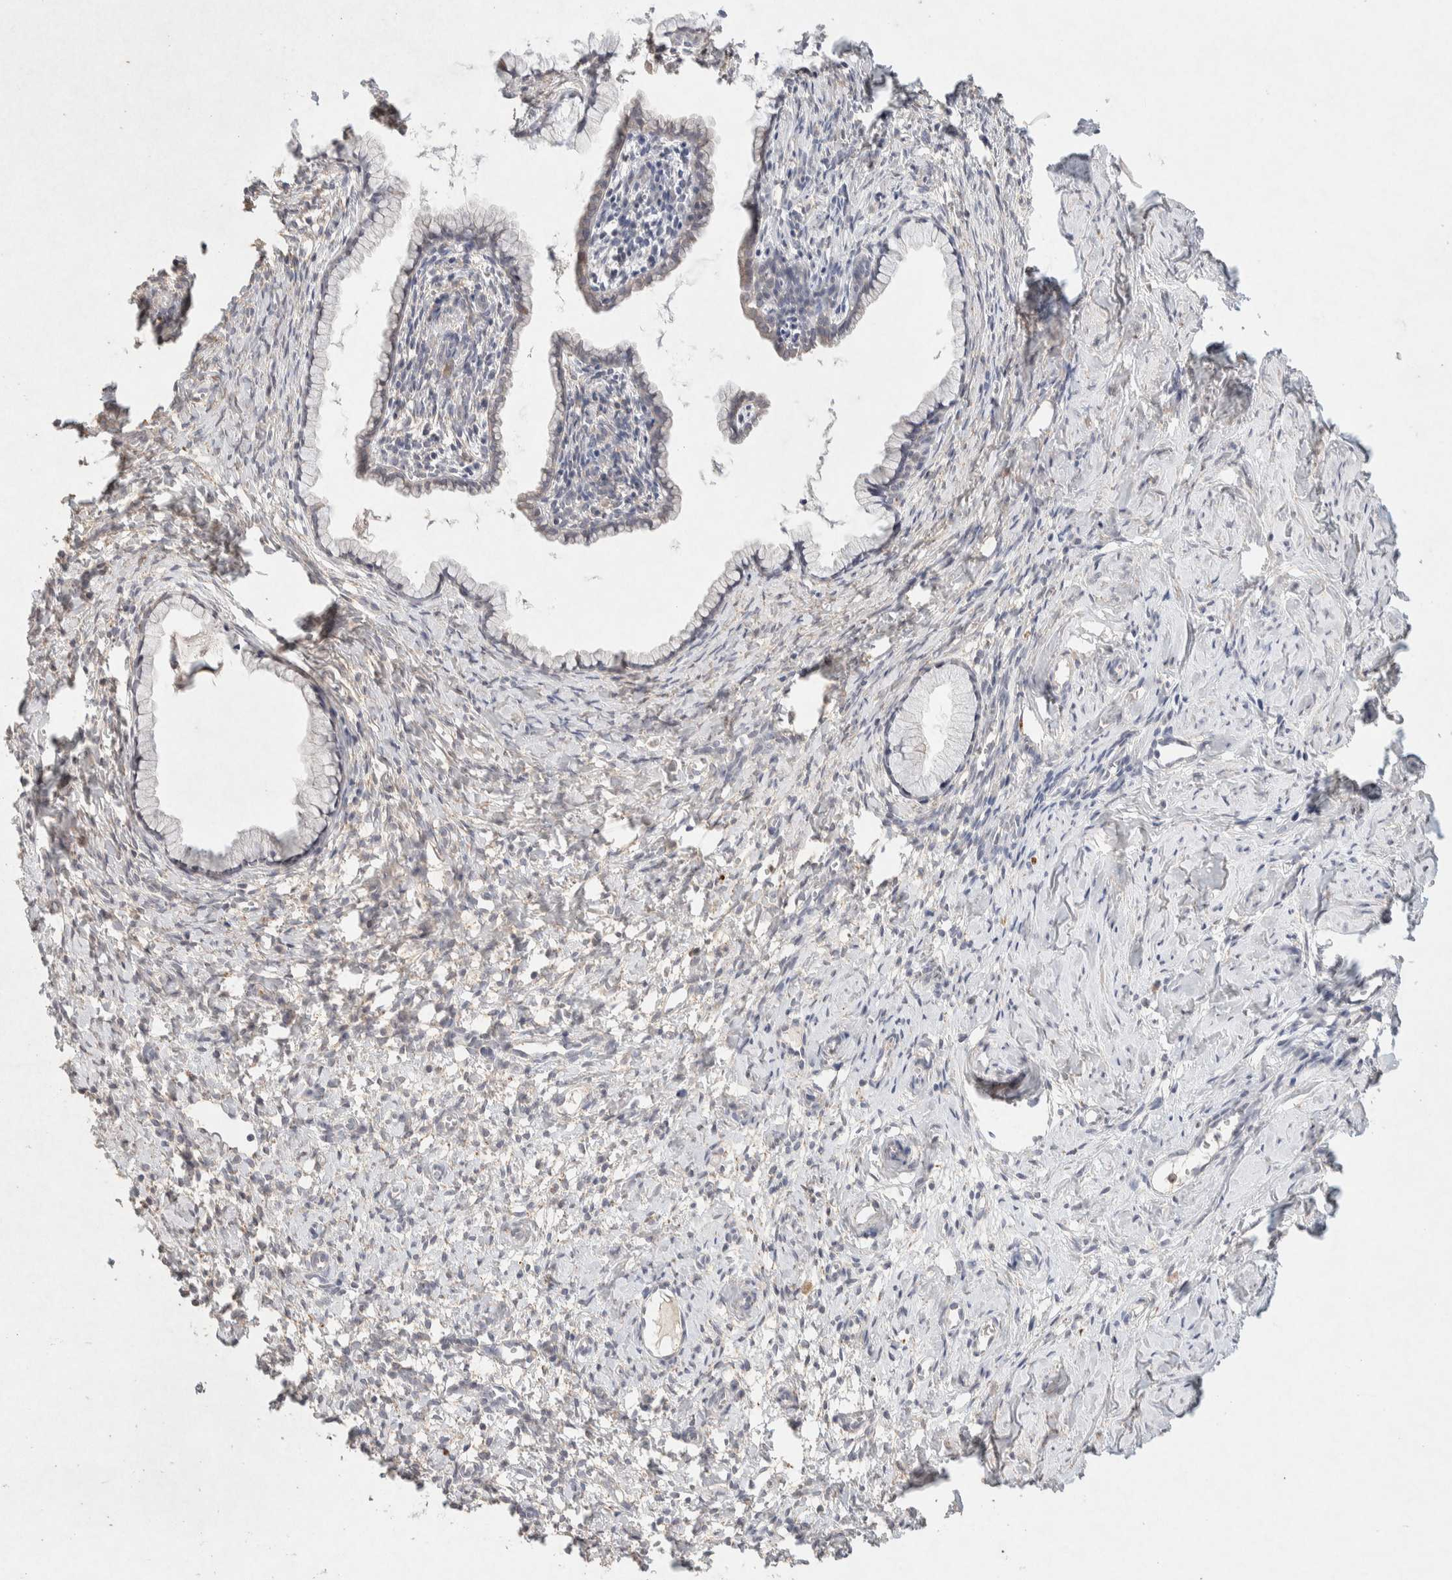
{"staining": {"intensity": "weak", "quantity": "25%-75%", "location": "cytoplasmic/membranous"}, "tissue": "cervix", "cell_type": "Glandular cells", "image_type": "normal", "snomed": [{"axis": "morphology", "description": "Normal tissue, NOS"}, {"axis": "topography", "description": "Cervix"}], "caption": "Protein expression analysis of normal cervix reveals weak cytoplasmic/membranous expression in approximately 25%-75% of glandular cells. (IHC, brightfield microscopy, high magnification).", "gene": "GNAI1", "patient": {"sex": "female", "age": 75}}